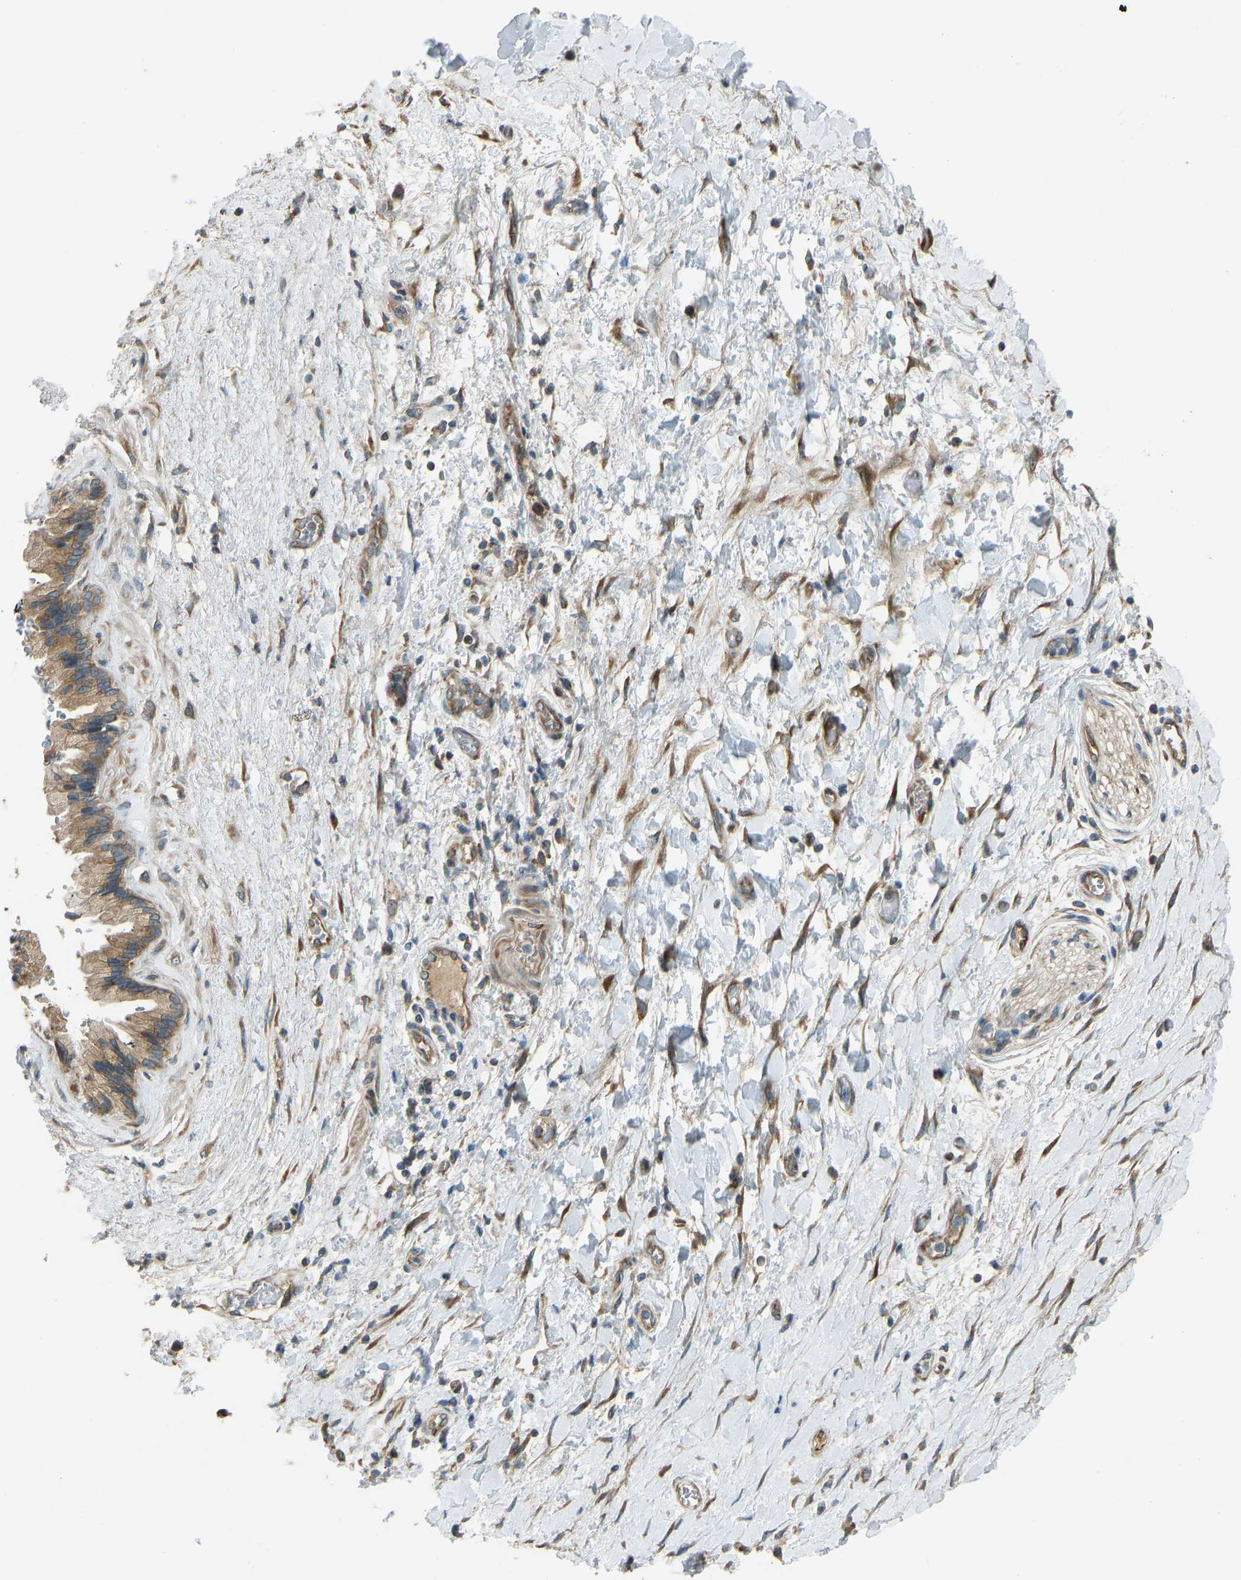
{"staining": {"intensity": "moderate", "quantity": ">75%", "location": "cytoplasmic/membranous"}, "tissue": "pancreatic cancer", "cell_type": "Tumor cells", "image_type": "cancer", "snomed": [{"axis": "morphology", "description": "Adenocarcinoma, NOS"}, {"axis": "topography", "description": "Pancreas"}], "caption": "About >75% of tumor cells in human adenocarcinoma (pancreatic) exhibit moderate cytoplasmic/membranous protein staining as visualized by brown immunohistochemical staining.", "gene": "STAU2", "patient": {"sex": "female", "age": 60}}